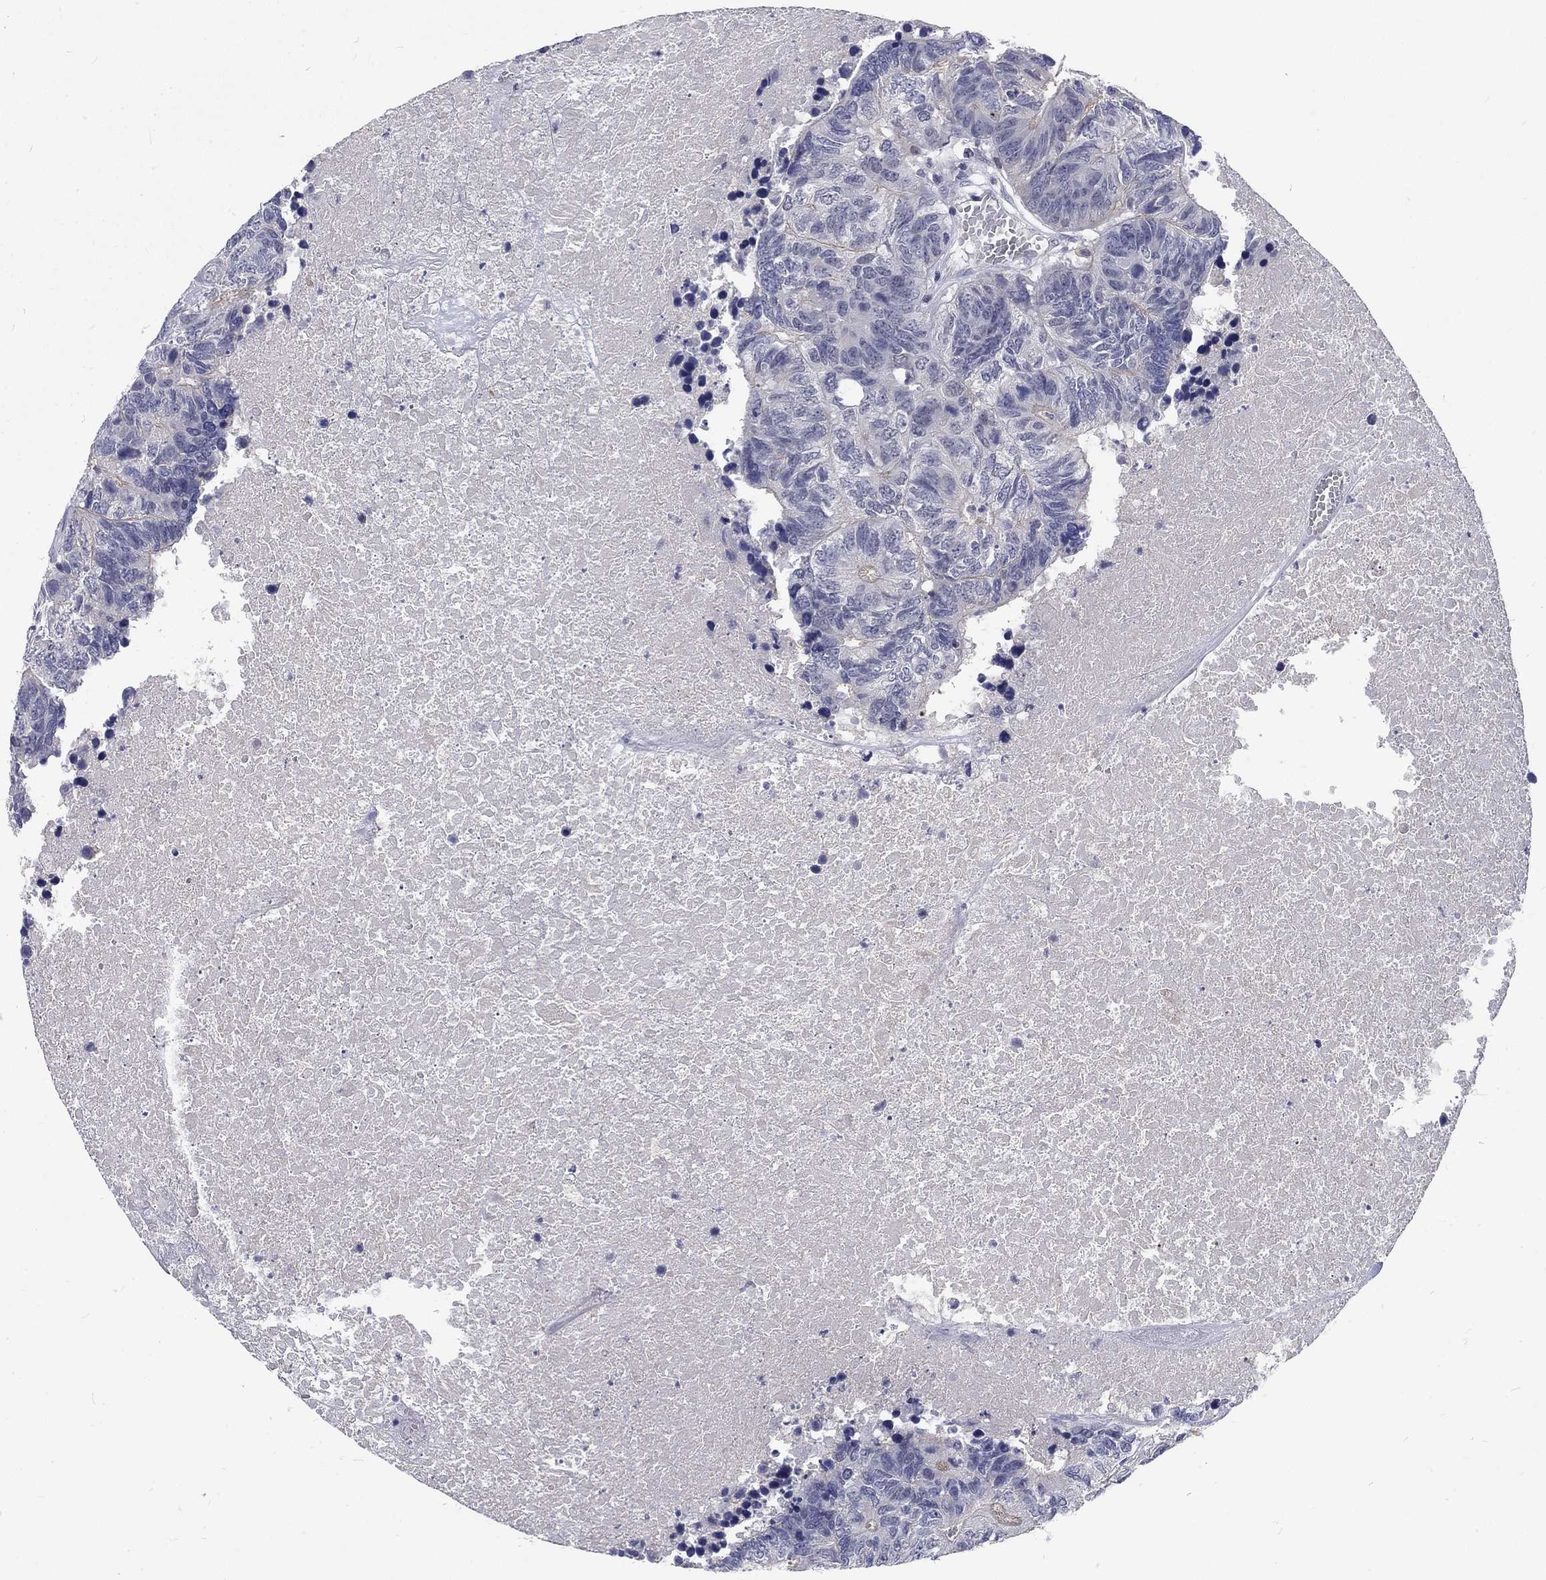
{"staining": {"intensity": "negative", "quantity": "none", "location": "none"}, "tissue": "colorectal cancer", "cell_type": "Tumor cells", "image_type": "cancer", "snomed": [{"axis": "morphology", "description": "Adenocarcinoma, NOS"}, {"axis": "topography", "description": "Colon"}], "caption": "Image shows no significant protein staining in tumor cells of colorectal cancer. (DAB (3,3'-diaminobenzidine) immunohistochemistry (IHC) visualized using brightfield microscopy, high magnification).", "gene": "PHKA1", "patient": {"sex": "female", "age": 48}}